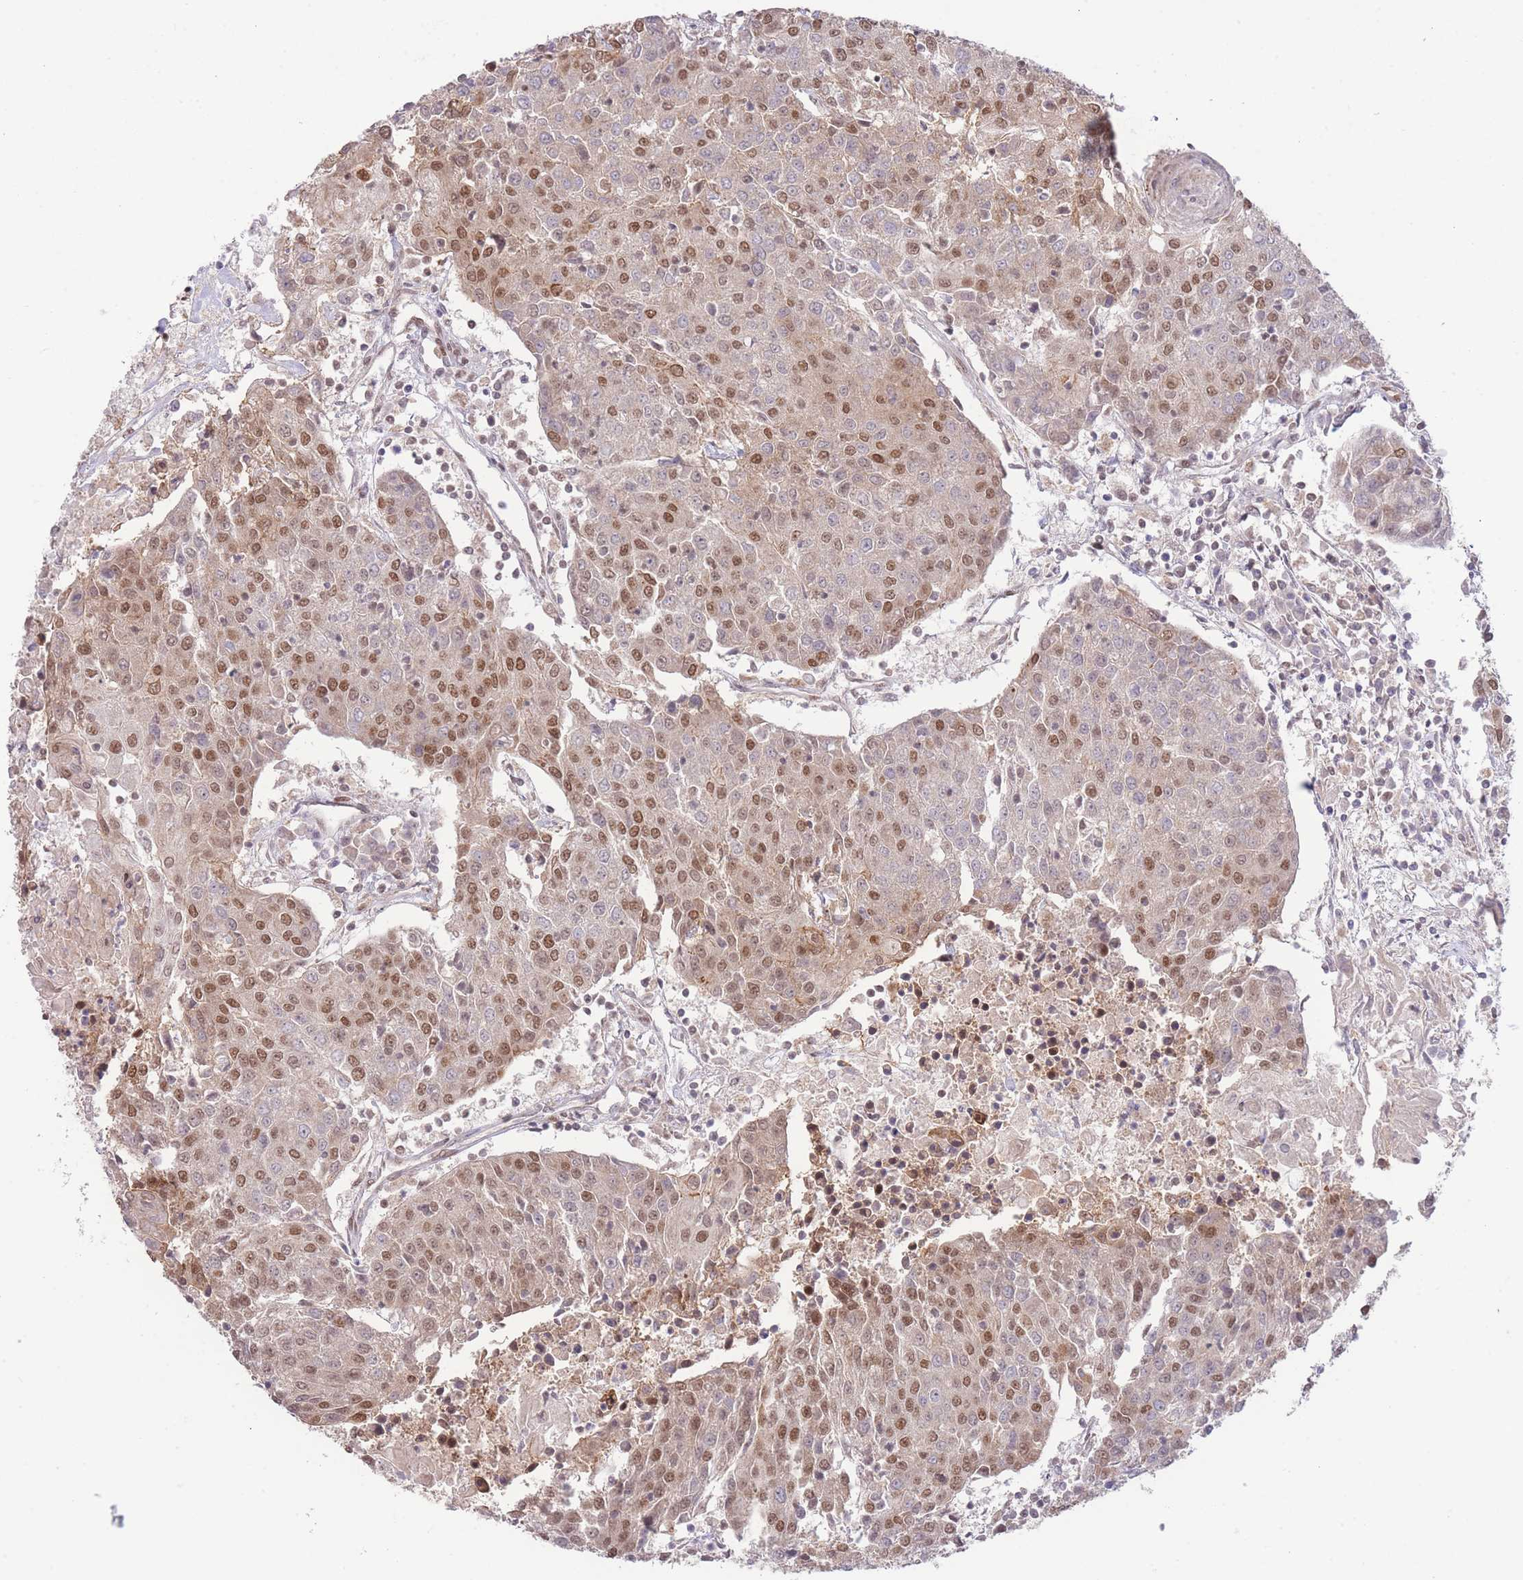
{"staining": {"intensity": "moderate", "quantity": ">75%", "location": "nuclear"}, "tissue": "urothelial cancer", "cell_type": "Tumor cells", "image_type": "cancer", "snomed": [{"axis": "morphology", "description": "Urothelial carcinoma, High grade"}, {"axis": "topography", "description": "Urinary bladder"}], "caption": "A photomicrograph of urothelial cancer stained for a protein reveals moderate nuclear brown staining in tumor cells. (IHC, brightfield microscopy, high magnification).", "gene": "CARD8", "patient": {"sex": "female", "age": 85}}